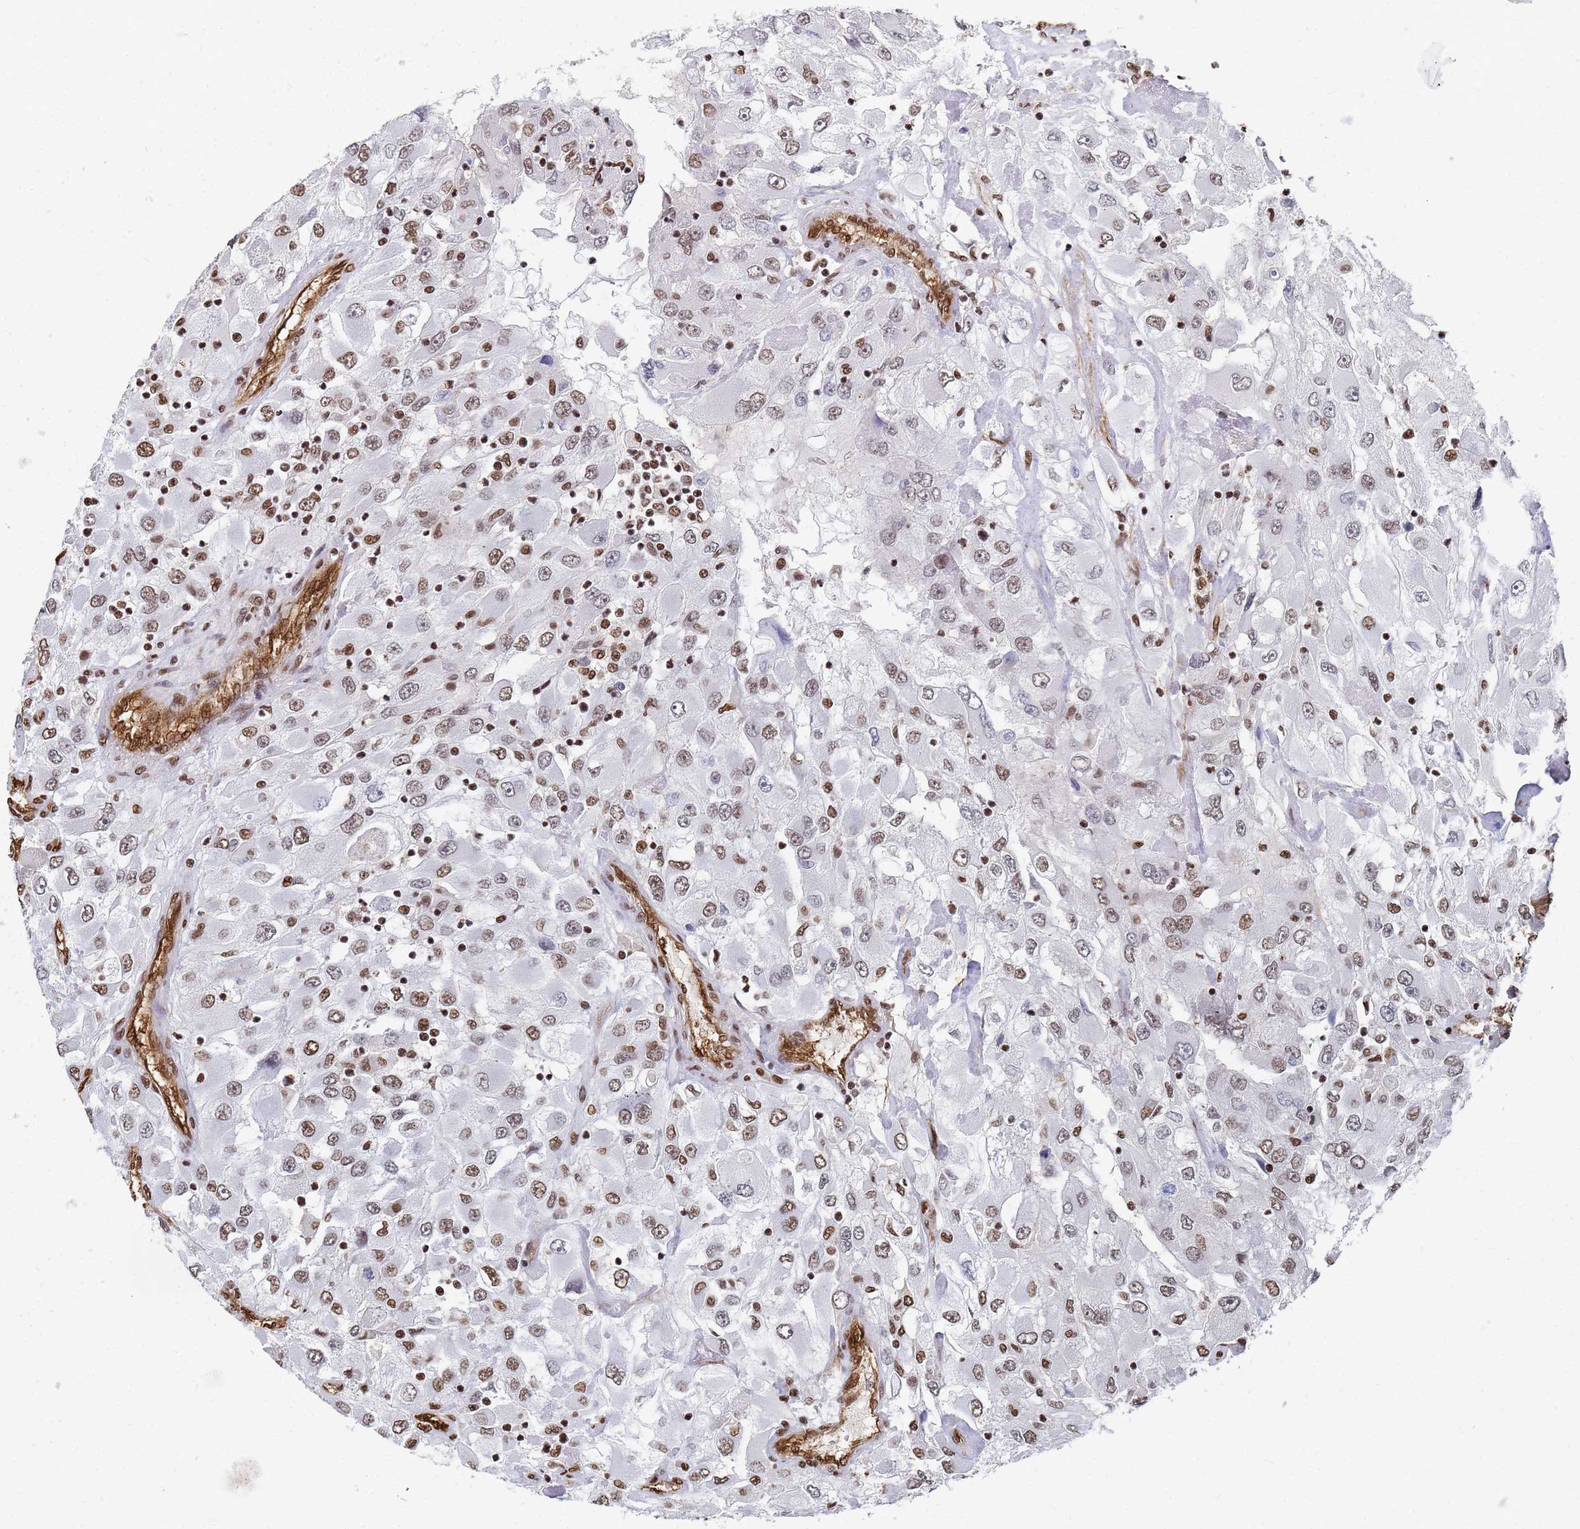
{"staining": {"intensity": "moderate", "quantity": ">75%", "location": "nuclear"}, "tissue": "renal cancer", "cell_type": "Tumor cells", "image_type": "cancer", "snomed": [{"axis": "morphology", "description": "Adenocarcinoma, NOS"}, {"axis": "topography", "description": "Kidney"}], "caption": "The histopathology image displays immunohistochemical staining of renal cancer (adenocarcinoma). There is moderate nuclear staining is identified in about >75% of tumor cells.", "gene": "RAVER2", "patient": {"sex": "female", "age": 52}}